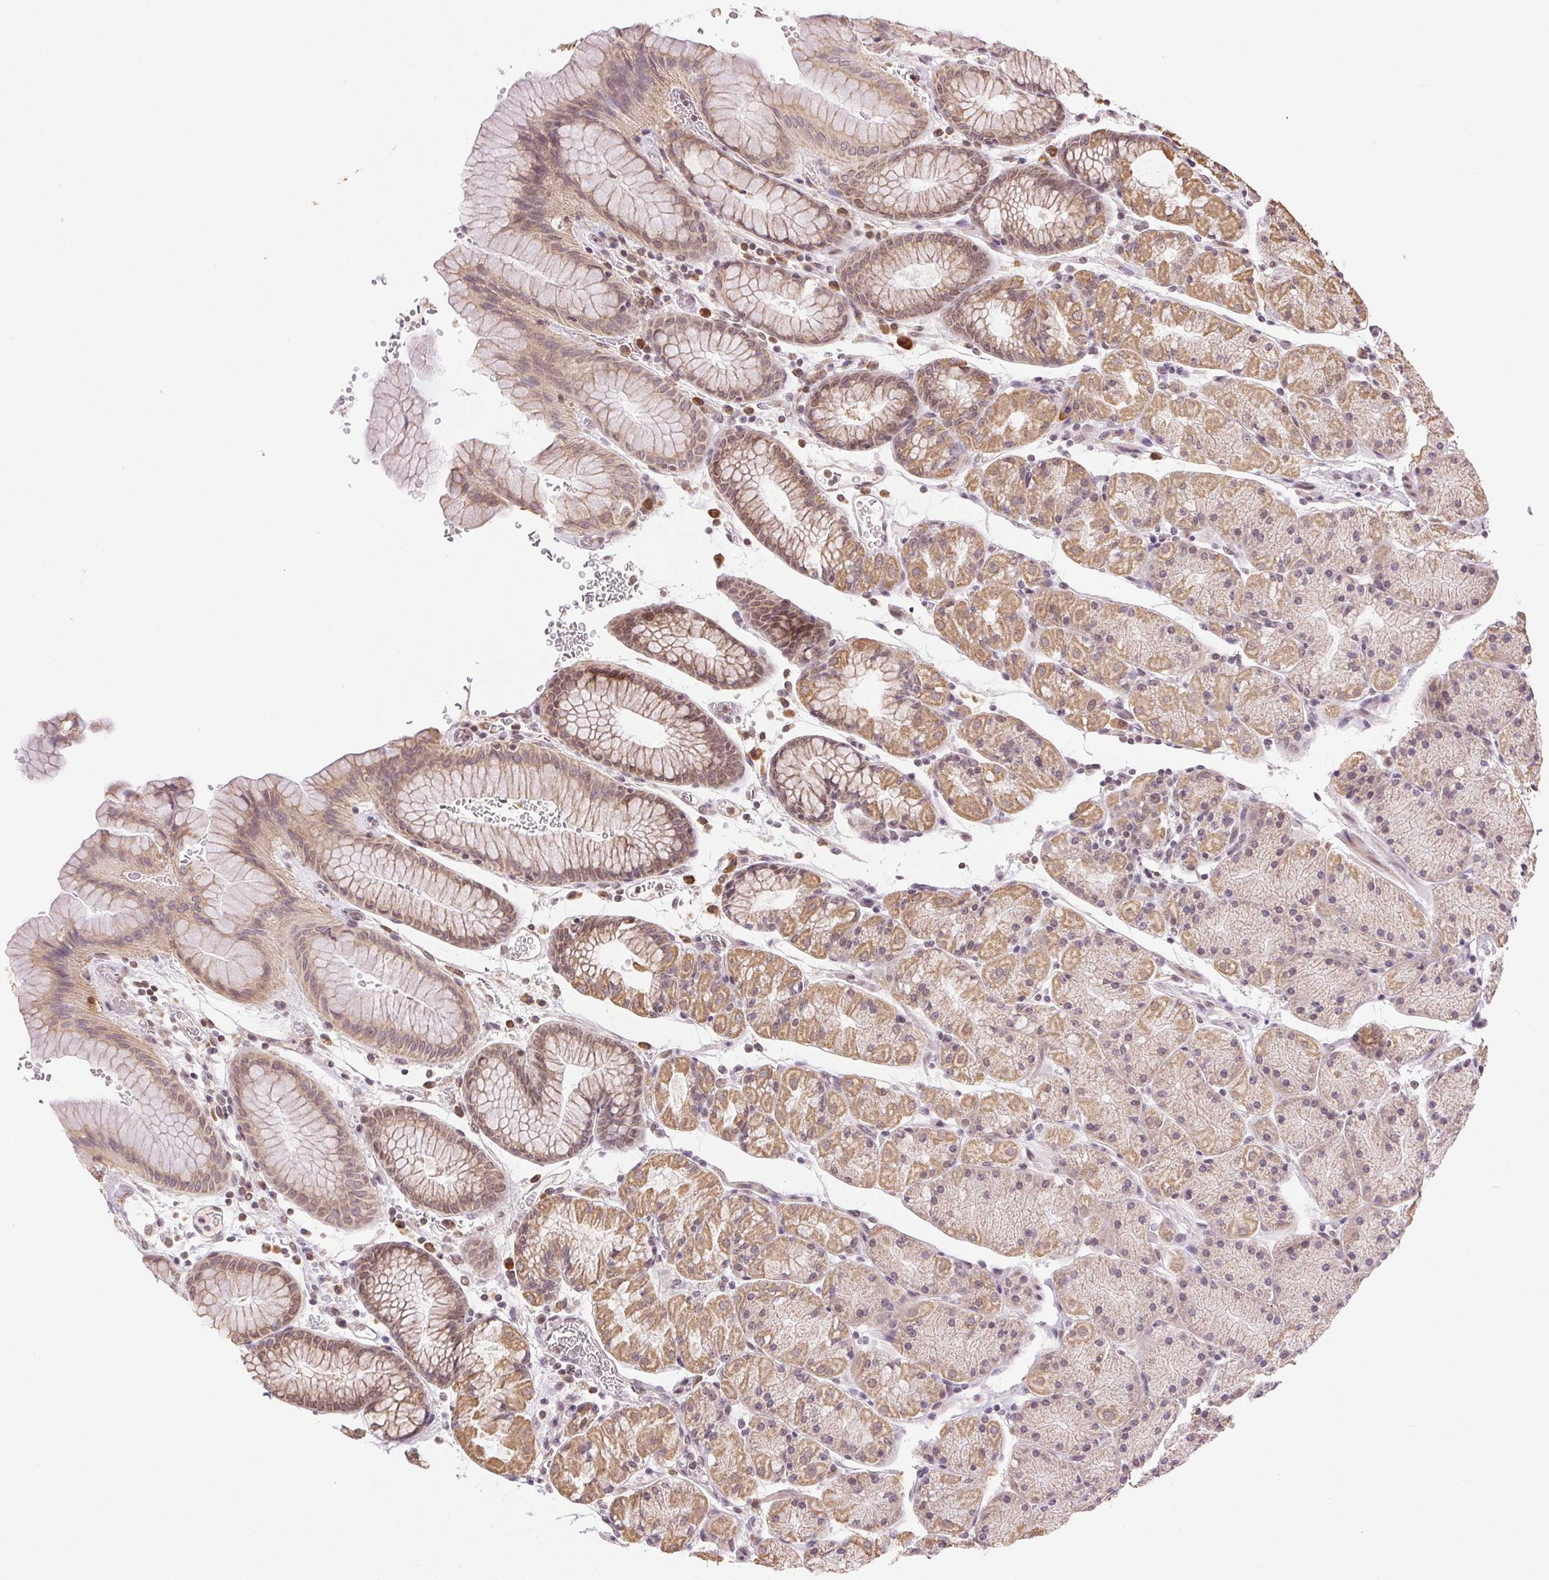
{"staining": {"intensity": "moderate", "quantity": ">75%", "location": "cytoplasmic/membranous"}, "tissue": "stomach", "cell_type": "Glandular cells", "image_type": "normal", "snomed": [{"axis": "morphology", "description": "Normal tissue, NOS"}, {"axis": "topography", "description": "Stomach, upper"}, {"axis": "topography", "description": "Stomach"}], "caption": "The micrograph reveals staining of unremarkable stomach, revealing moderate cytoplasmic/membranous protein staining (brown color) within glandular cells. The staining was performed using DAB (3,3'-diaminobenzidine) to visualize the protein expression in brown, while the nuclei were stained in blue with hematoxylin (Magnification: 20x).", "gene": "PIWIL4", "patient": {"sex": "male", "age": 76}}